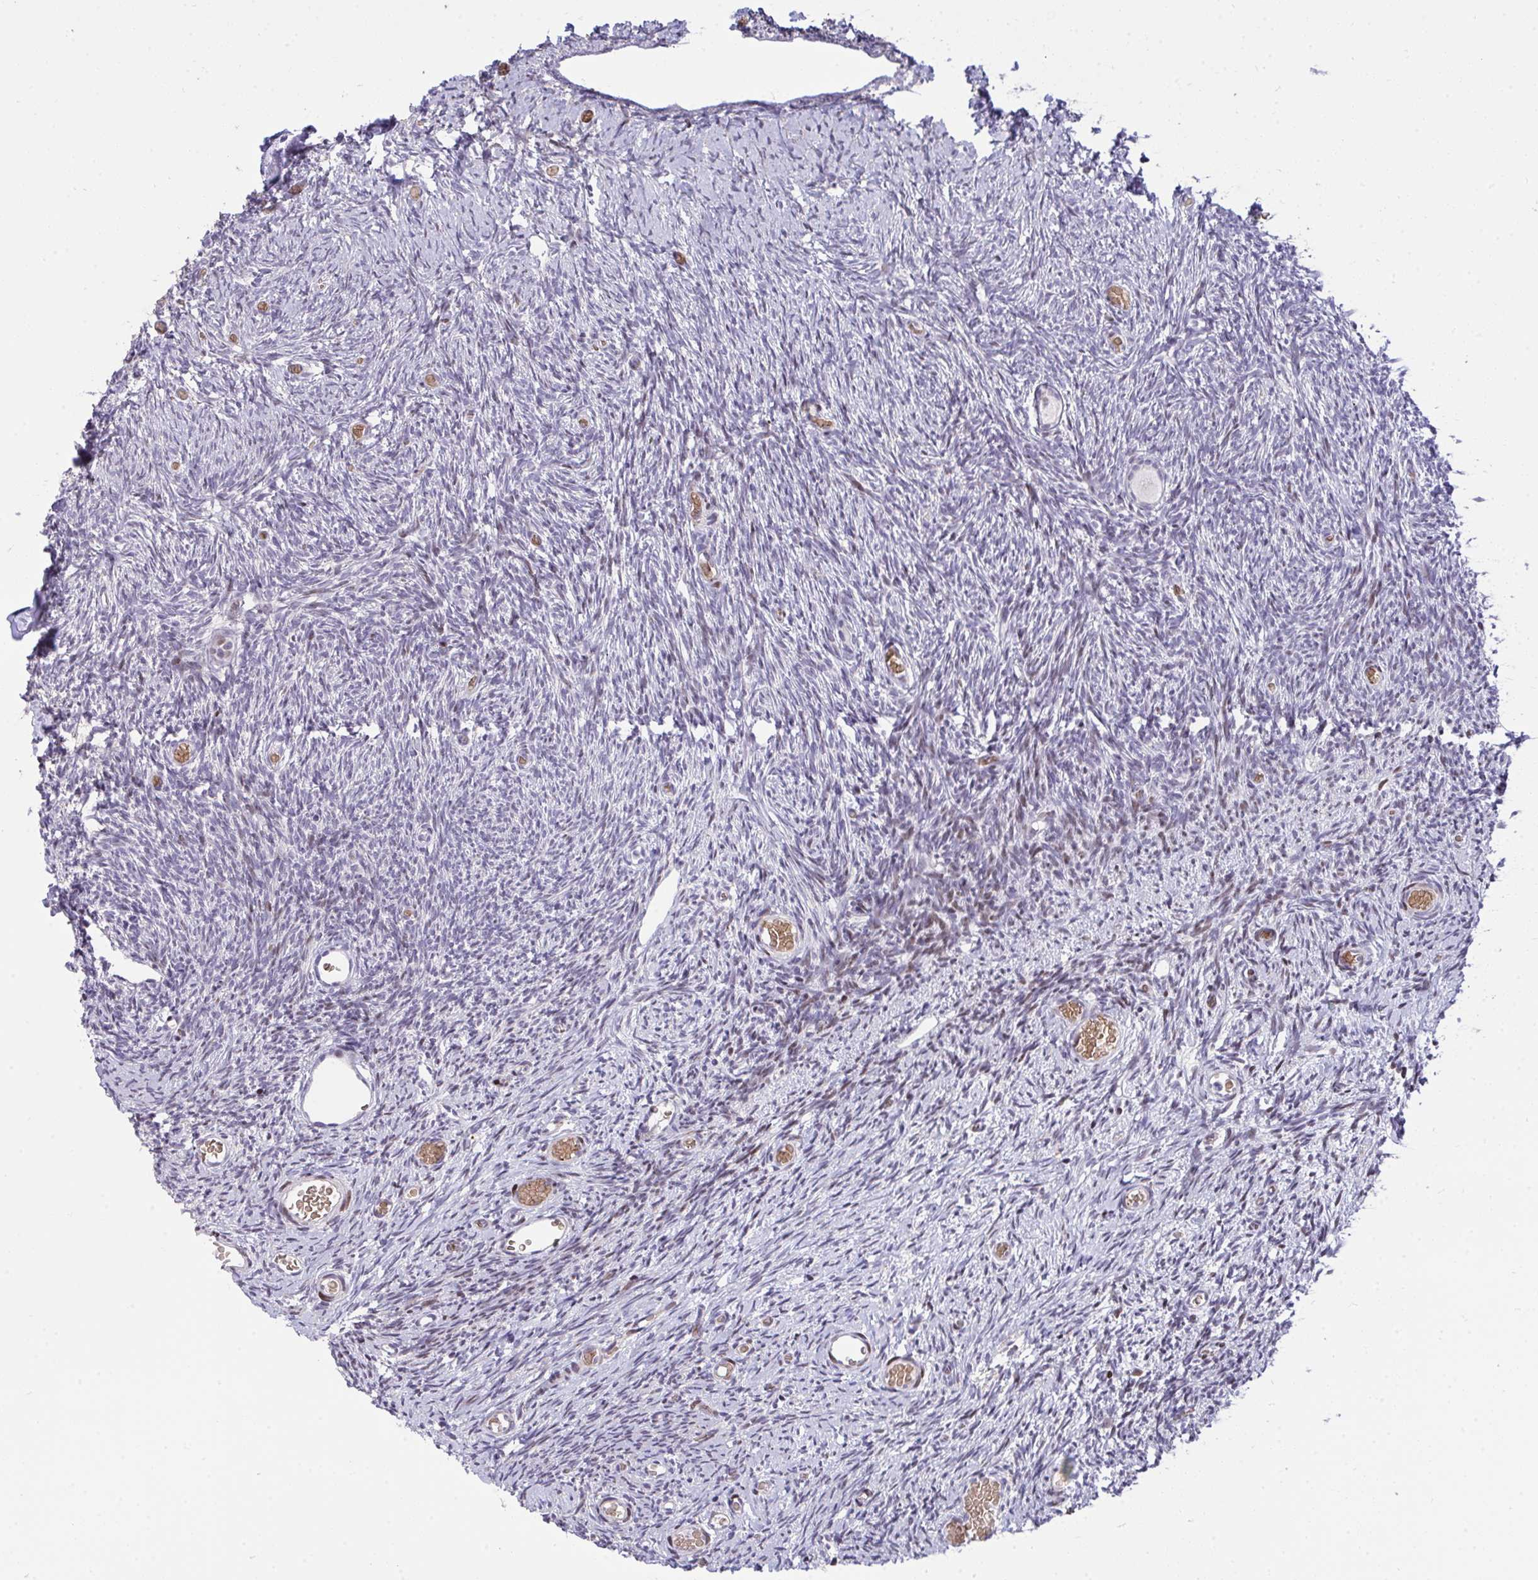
{"staining": {"intensity": "weak", "quantity": "25%-75%", "location": "nuclear"}, "tissue": "ovary", "cell_type": "Ovarian stroma cells", "image_type": "normal", "snomed": [{"axis": "morphology", "description": "Normal tissue, NOS"}, {"axis": "topography", "description": "Ovary"}], "caption": "About 25%-75% of ovarian stroma cells in unremarkable ovary demonstrate weak nuclear protein positivity as visualized by brown immunohistochemical staining.", "gene": "PLPPR3", "patient": {"sex": "female", "age": 39}}